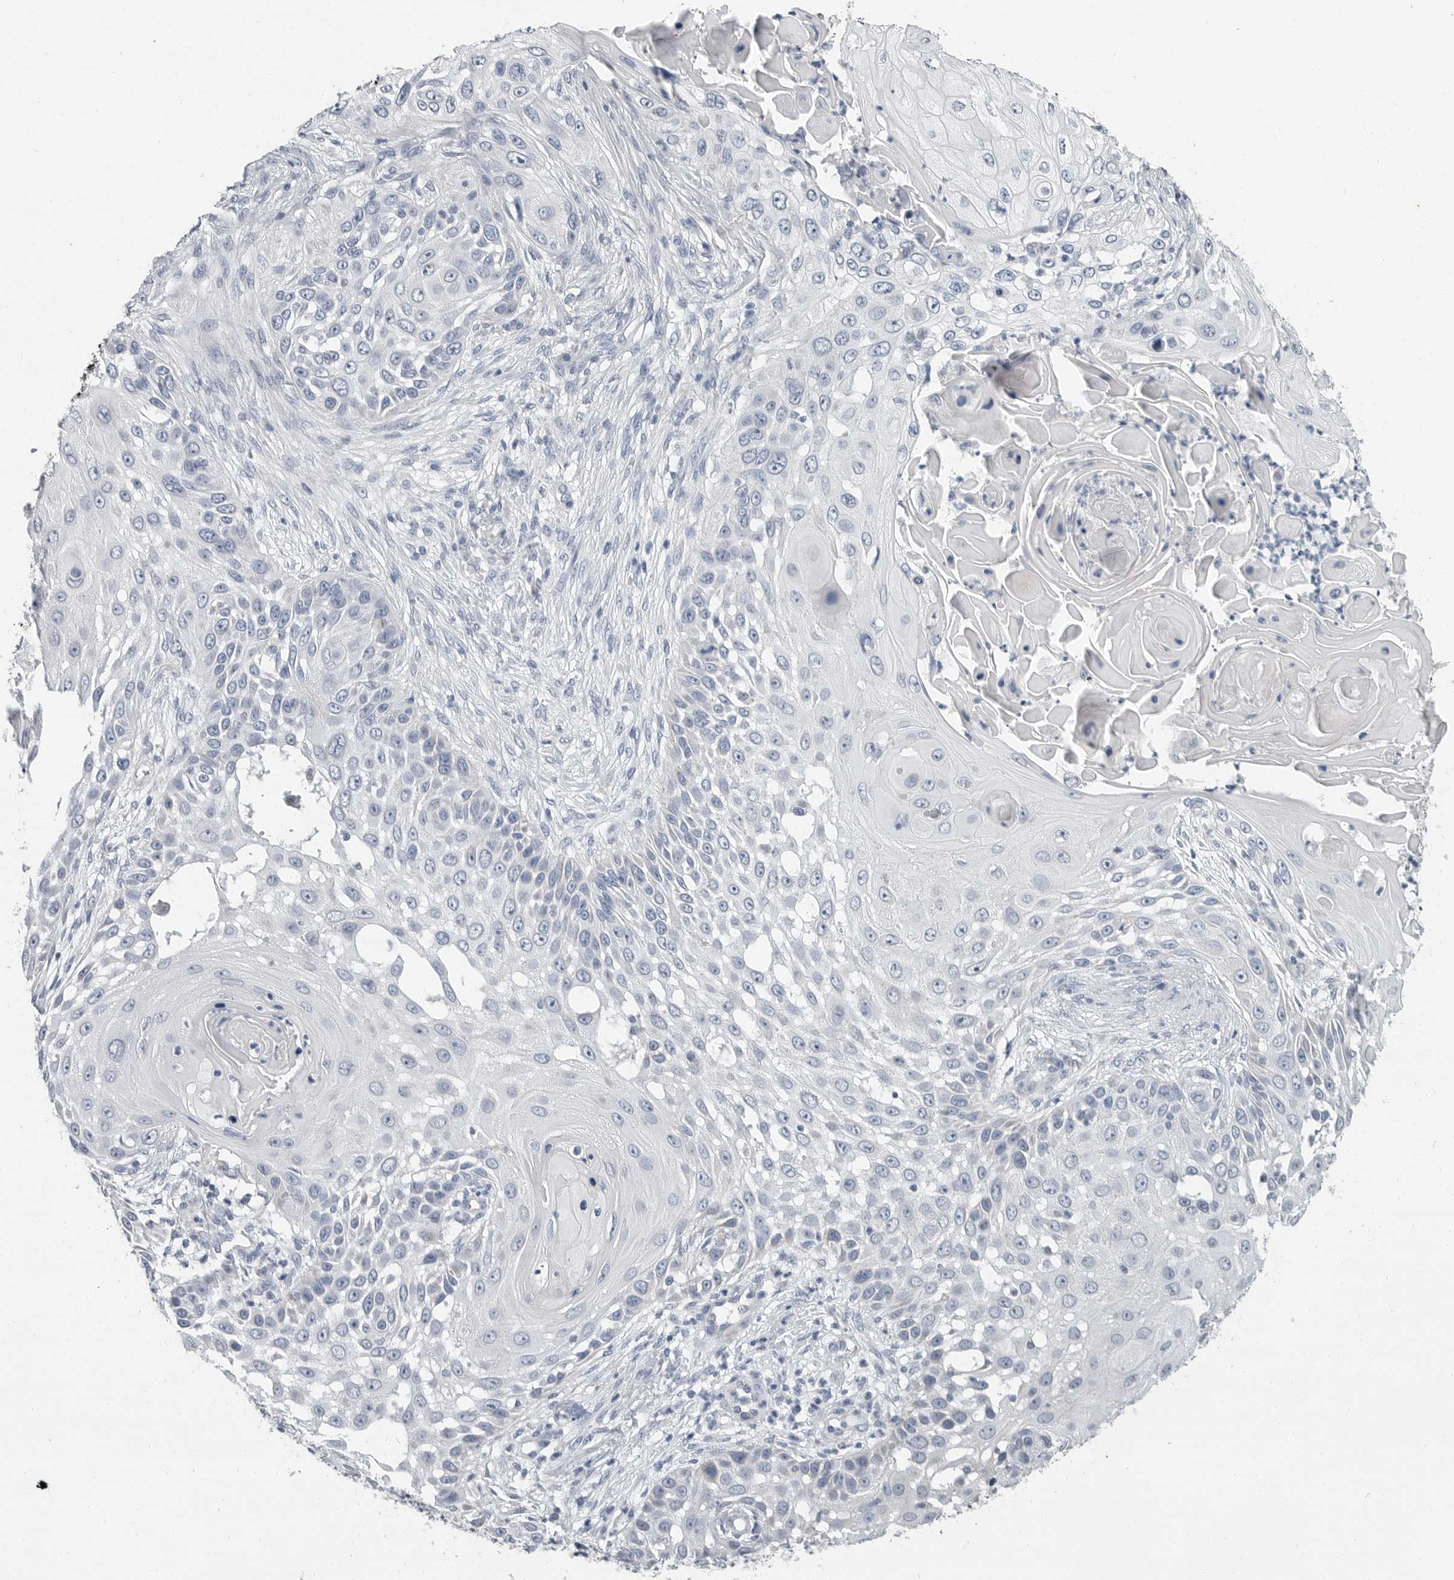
{"staining": {"intensity": "negative", "quantity": "none", "location": "none"}, "tissue": "skin cancer", "cell_type": "Tumor cells", "image_type": "cancer", "snomed": [{"axis": "morphology", "description": "Squamous cell carcinoma, NOS"}, {"axis": "topography", "description": "Skin"}], "caption": "The immunohistochemistry (IHC) micrograph has no significant expression in tumor cells of skin cancer (squamous cell carcinoma) tissue.", "gene": "PLN", "patient": {"sex": "female", "age": 44}}